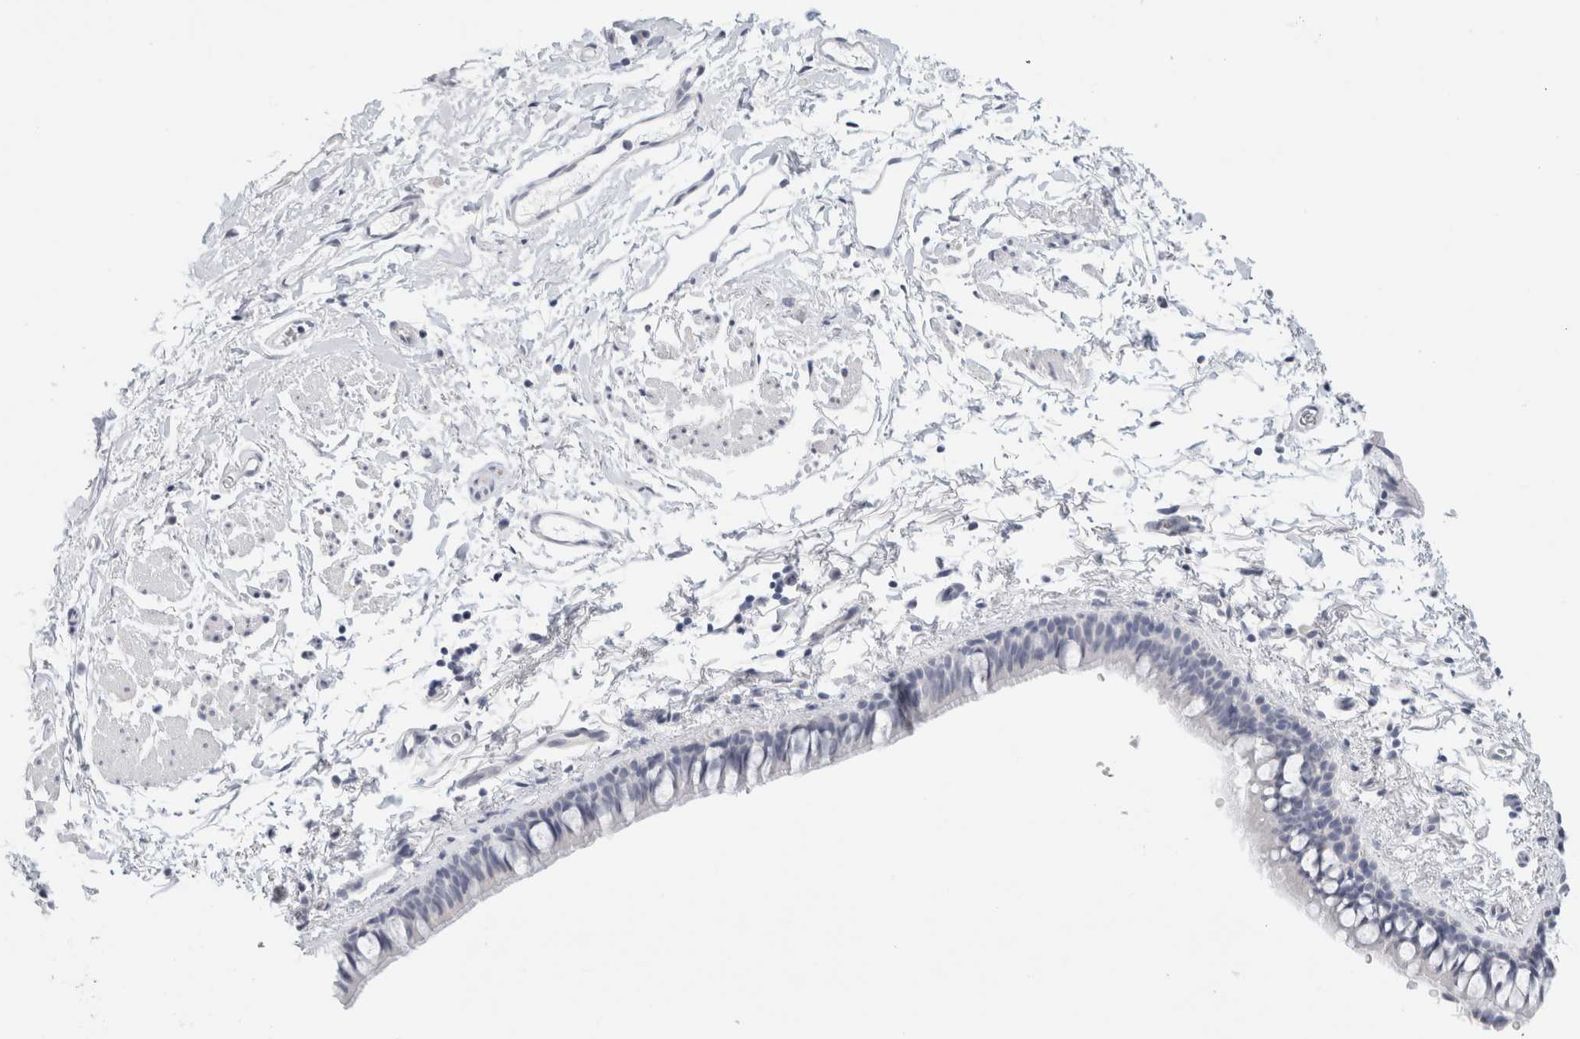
{"staining": {"intensity": "negative", "quantity": "none", "location": "none"}, "tissue": "bronchus", "cell_type": "Respiratory epithelial cells", "image_type": "normal", "snomed": [{"axis": "morphology", "description": "Normal tissue, NOS"}, {"axis": "topography", "description": "Cartilage tissue"}, {"axis": "topography", "description": "Bronchus"}, {"axis": "topography", "description": "Lung"}], "caption": "An immunohistochemistry (IHC) micrograph of normal bronchus is shown. There is no staining in respiratory epithelial cells of bronchus.", "gene": "RTN4", "patient": {"sex": "male", "age": 64}}